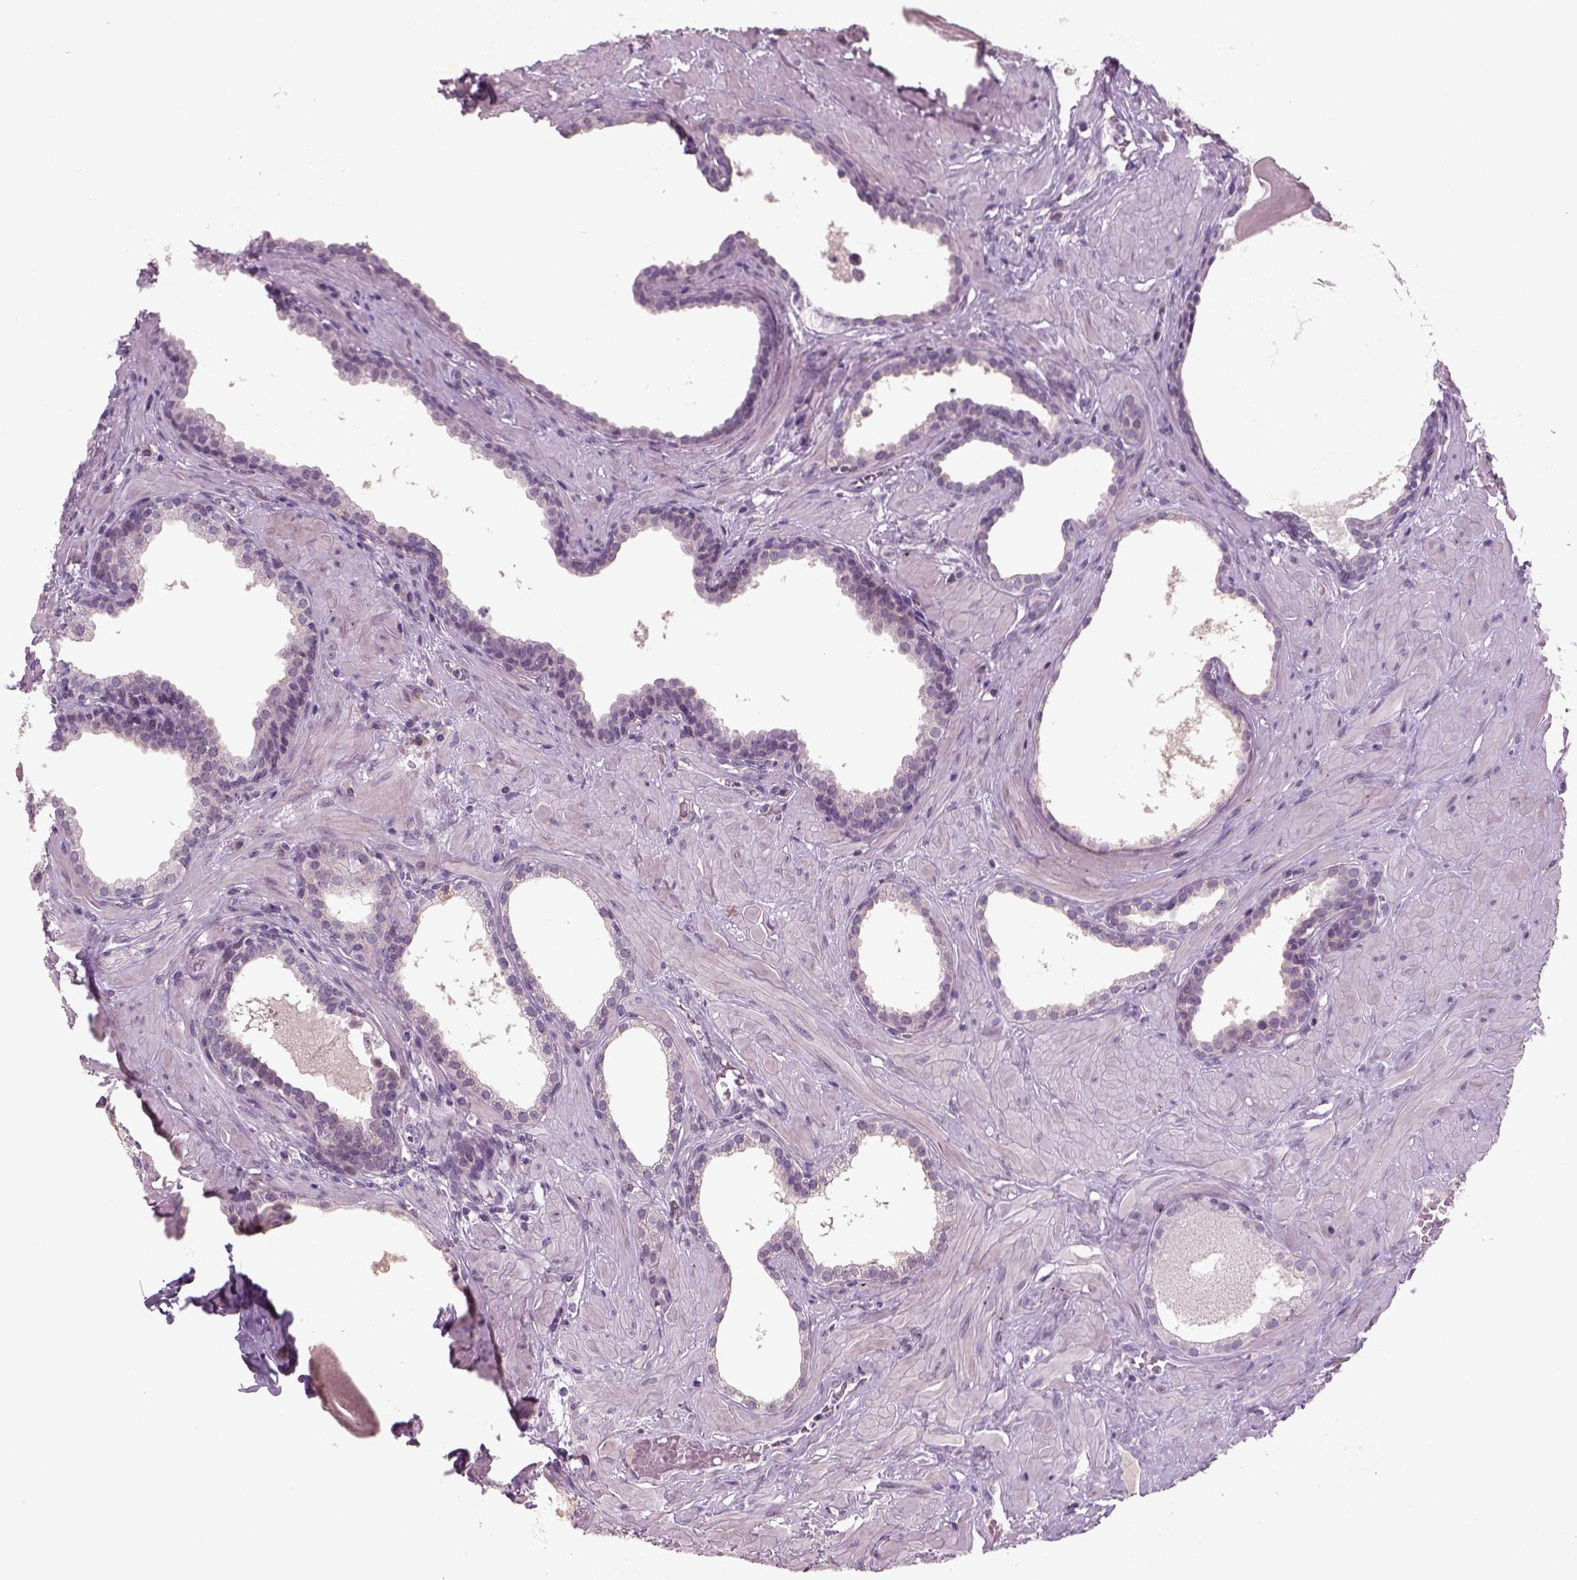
{"staining": {"intensity": "negative", "quantity": "none", "location": "none"}, "tissue": "prostate", "cell_type": "Glandular cells", "image_type": "normal", "snomed": [{"axis": "morphology", "description": "Normal tissue, NOS"}, {"axis": "topography", "description": "Prostate"}], "caption": "This micrograph is of benign prostate stained with IHC to label a protein in brown with the nuclei are counter-stained blue. There is no expression in glandular cells.", "gene": "PENK", "patient": {"sex": "male", "age": 48}}